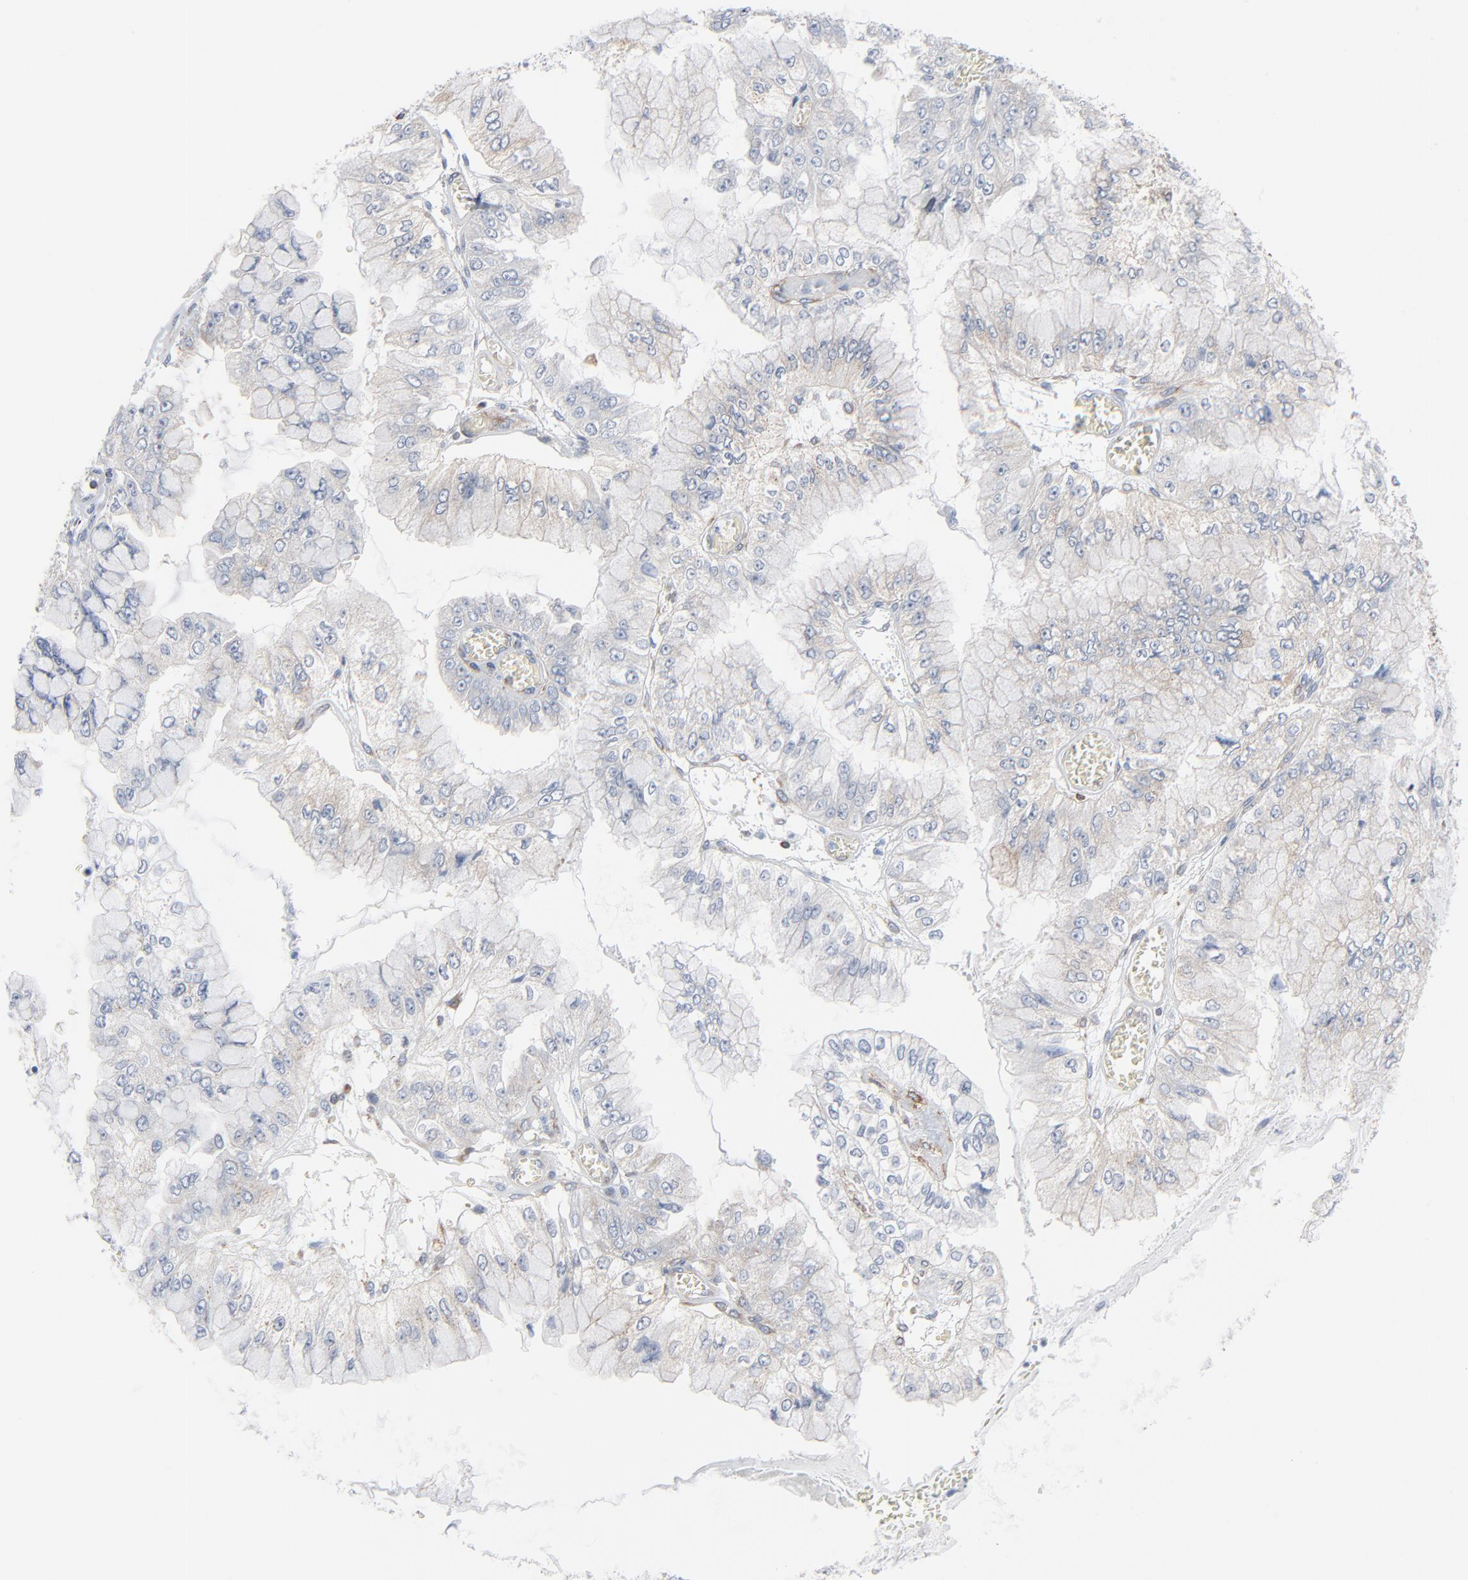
{"staining": {"intensity": "negative", "quantity": "none", "location": "none"}, "tissue": "liver cancer", "cell_type": "Tumor cells", "image_type": "cancer", "snomed": [{"axis": "morphology", "description": "Cholangiocarcinoma"}, {"axis": "topography", "description": "Liver"}], "caption": "IHC image of neoplastic tissue: human liver cancer stained with DAB displays no significant protein expression in tumor cells. The staining was performed using DAB to visualize the protein expression in brown, while the nuclei were stained in blue with hematoxylin (Magnification: 20x).", "gene": "OPTN", "patient": {"sex": "female", "age": 79}}